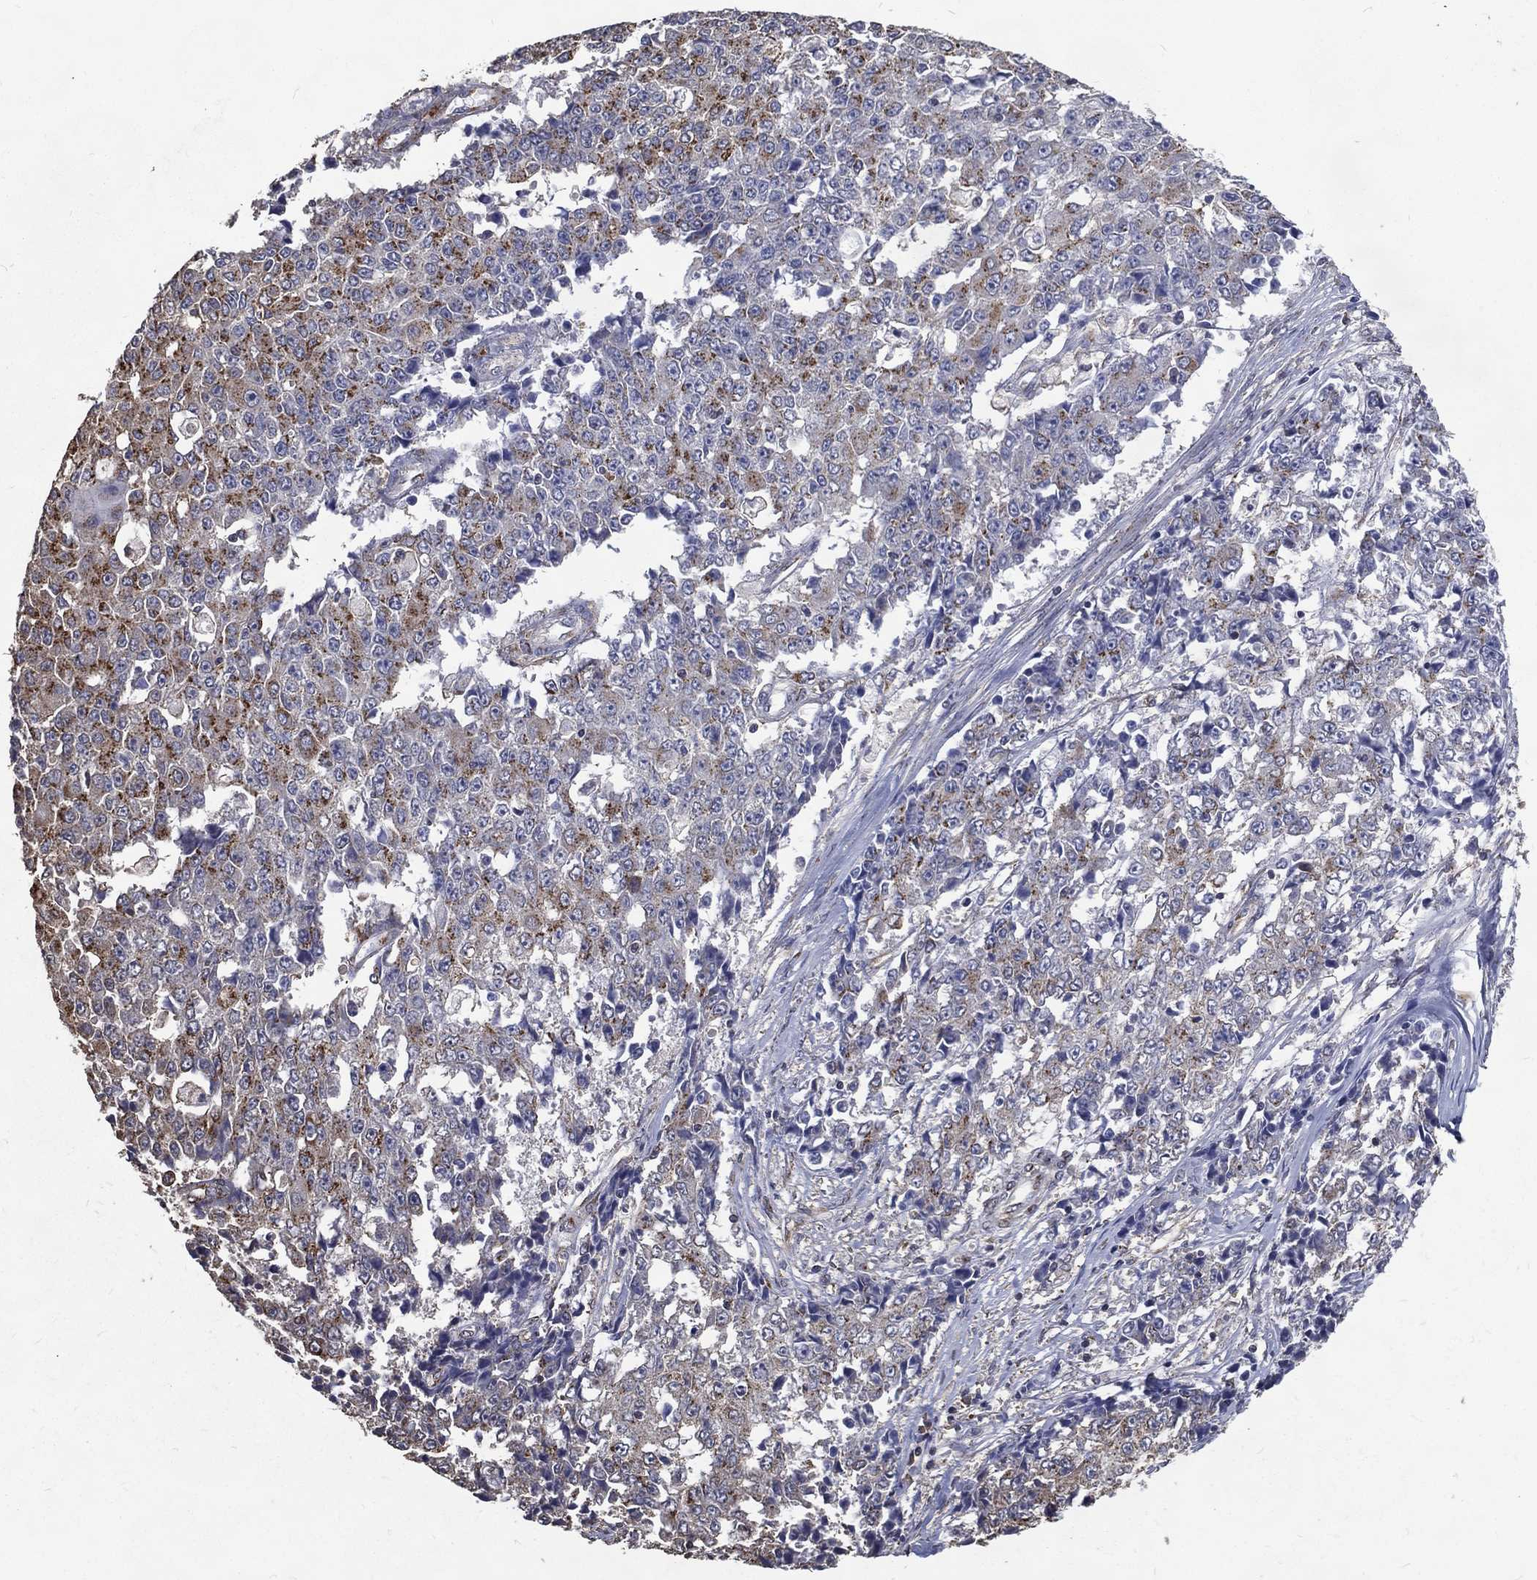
{"staining": {"intensity": "moderate", "quantity": "25%-75%", "location": "cytoplasmic/membranous"}, "tissue": "ovarian cancer", "cell_type": "Tumor cells", "image_type": "cancer", "snomed": [{"axis": "morphology", "description": "Carcinoma, endometroid"}, {"axis": "topography", "description": "Ovary"}], "caption": "IHC of endometroid carcinoma (ovarian) shows medium levels of moderate cytoplasmic/membranous staining in approximately 25%-75% of tumor cells.", "gene": "GPR183", "patient": {"sex": "female", "age": 42}}